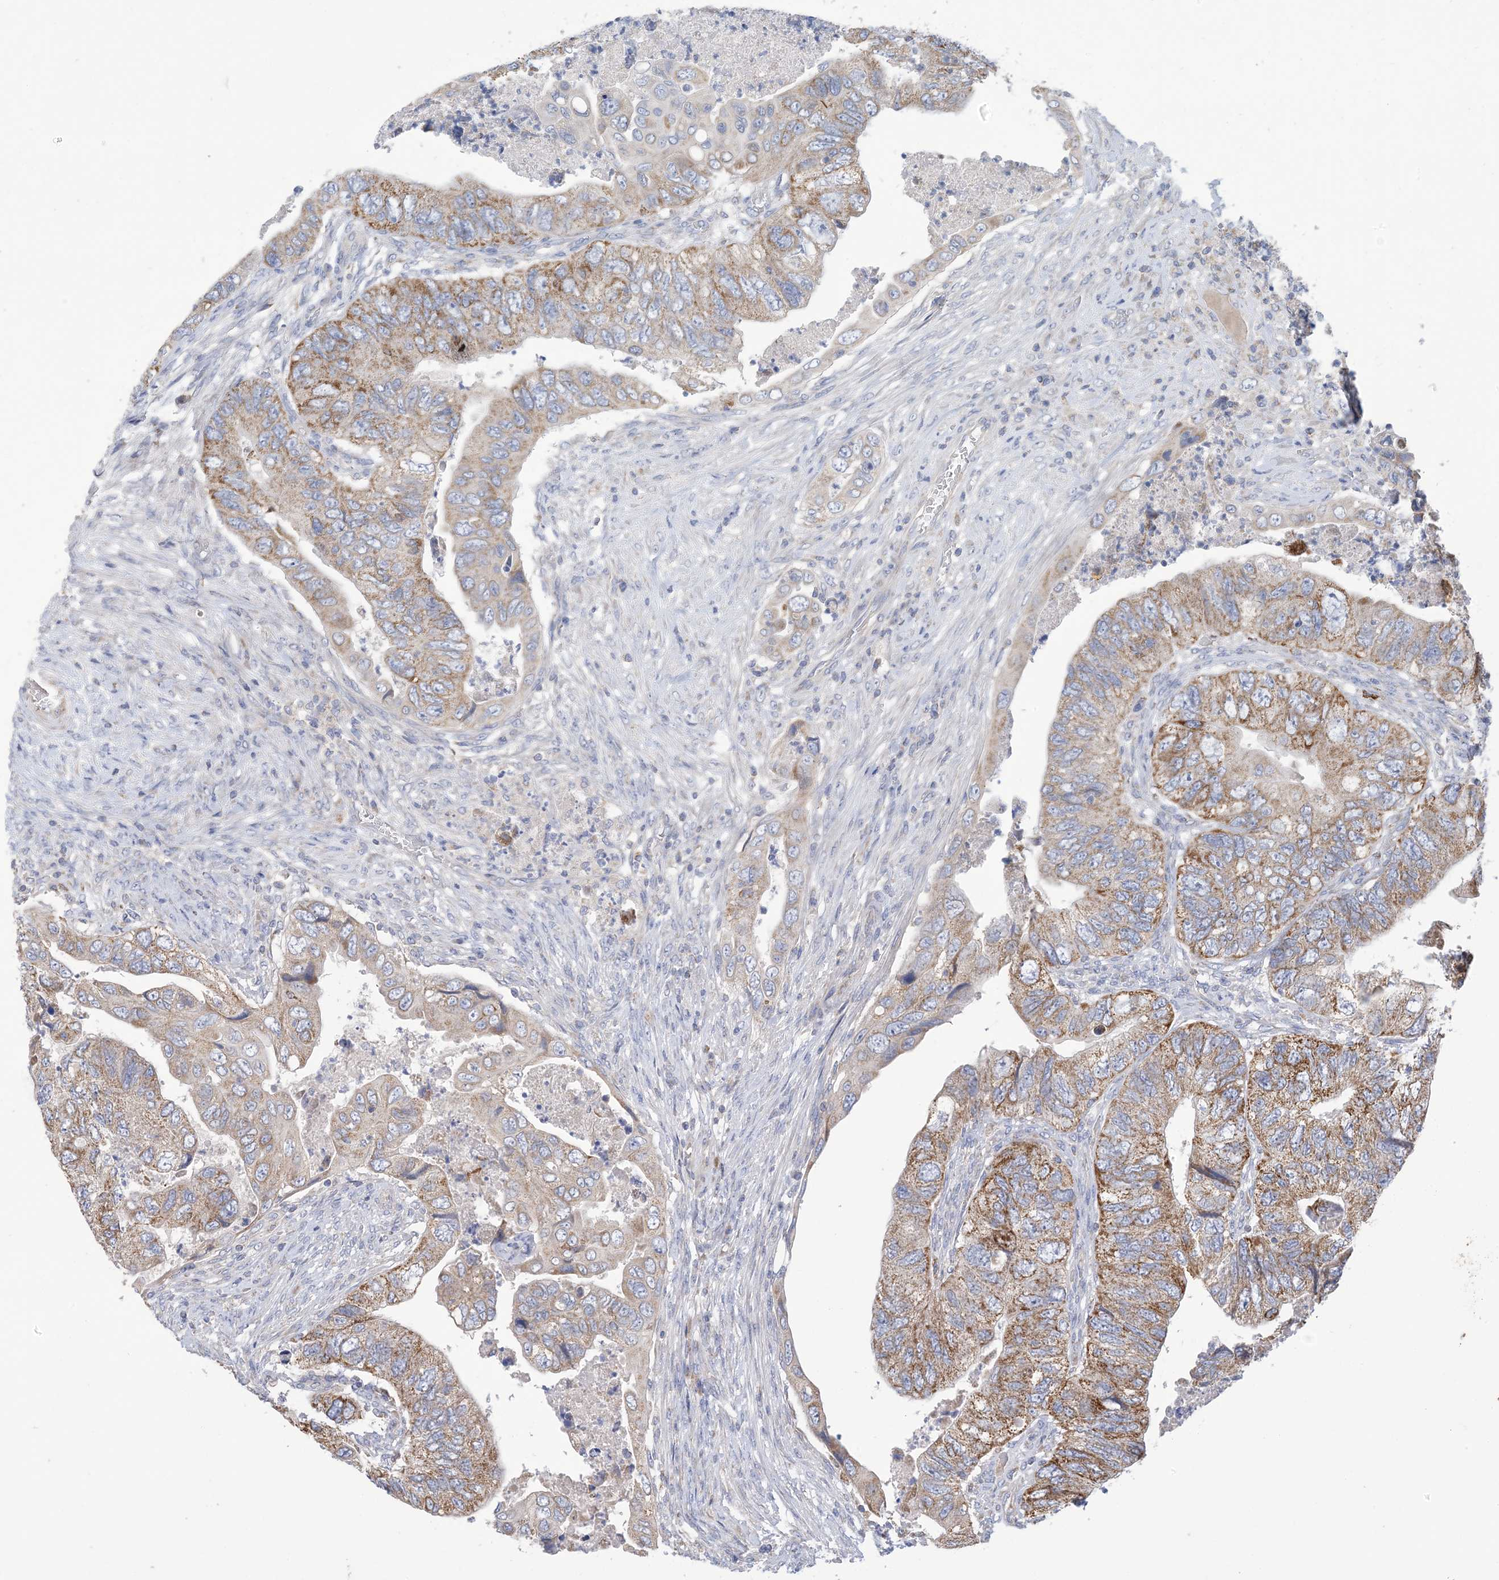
{"staining": {"intensity": "moderate", "quantity": ">75%", "location": "cytoplasmic/membranous"}, "tissue": "colorectal cancer", "cell_type": "Tumor cells", "image_type": "cancer", "snomed": [{"axis": "morphology", "description": "Adenocarcinoma, NOS"}, {"axis": "topography", "description": "Rectum"}], "caption": "High-power microscopy captured an immunohistochemistry (IHC) micrograph of colorectal cancer, revealing moderate cytoplasmic/membranous expression in approximately >75% of tumor cells. The staining was performed using DAB, with brown indicating positive protein expression. Nuclei are stained blue with hematoxylin.", "gene": "CLEC16A", "patient": {"sex": "male", "age": 63}}